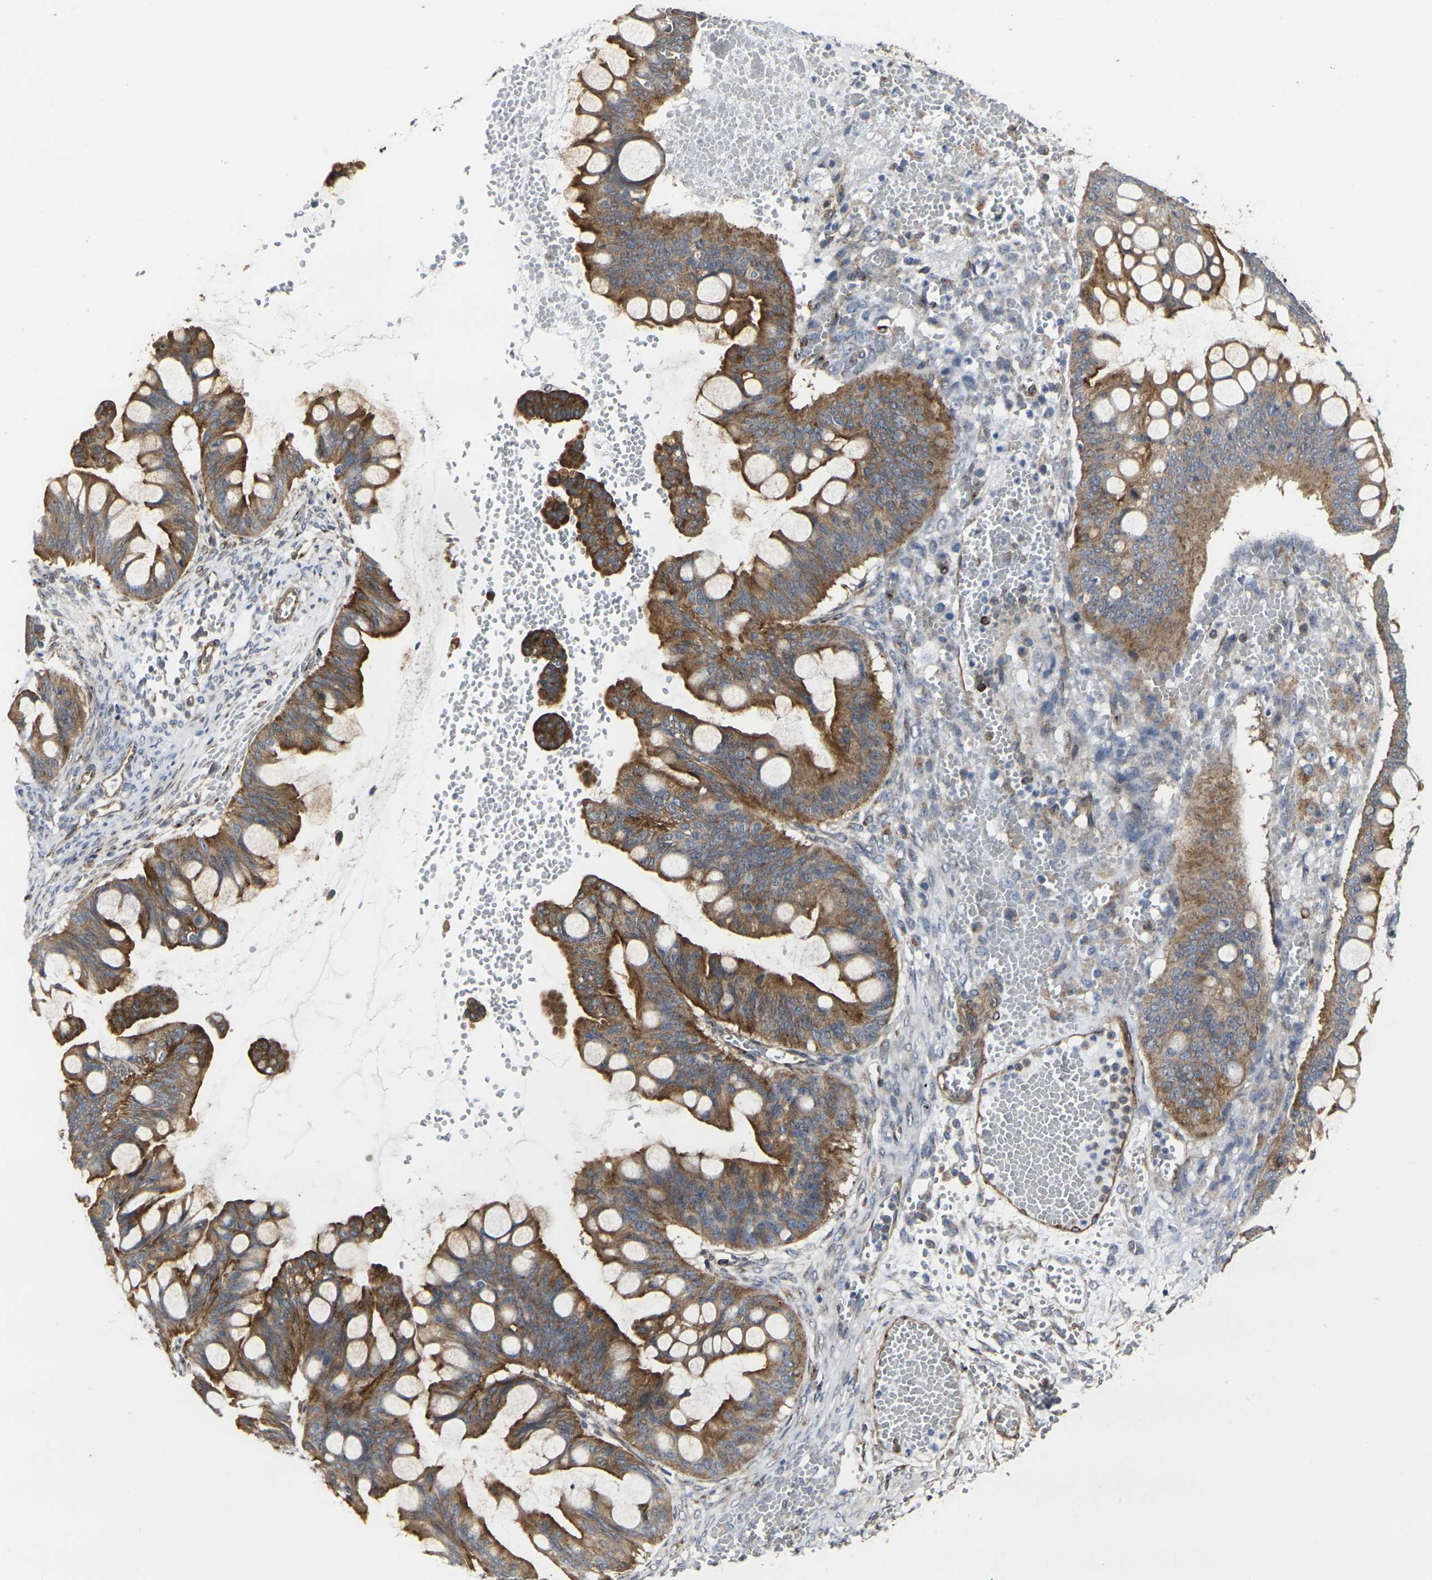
{"staining": {"intensity": "strong", "quantity": ">75%", "location": "cytoplasmic/membranous"}, "tissue": "ovarian cancer", "cell_type": "Tumor cells", "image_type": "cancer", "snomed": [{"axis": "morphology", "description": "Cystadenocarcinoma, mucinous, NOS"}, {"axis": "topography", "description": "Ovary"}], "caption": "Protein expression analysis of human ovarian mucinous cystadenocarcinoma reveals strong cytoplasmic/membranous staining in about >75% of tumor cells. Nuclei are stained in blue.", "gene": "MYOF", "patient": {"sex": "female", "age": 73}}